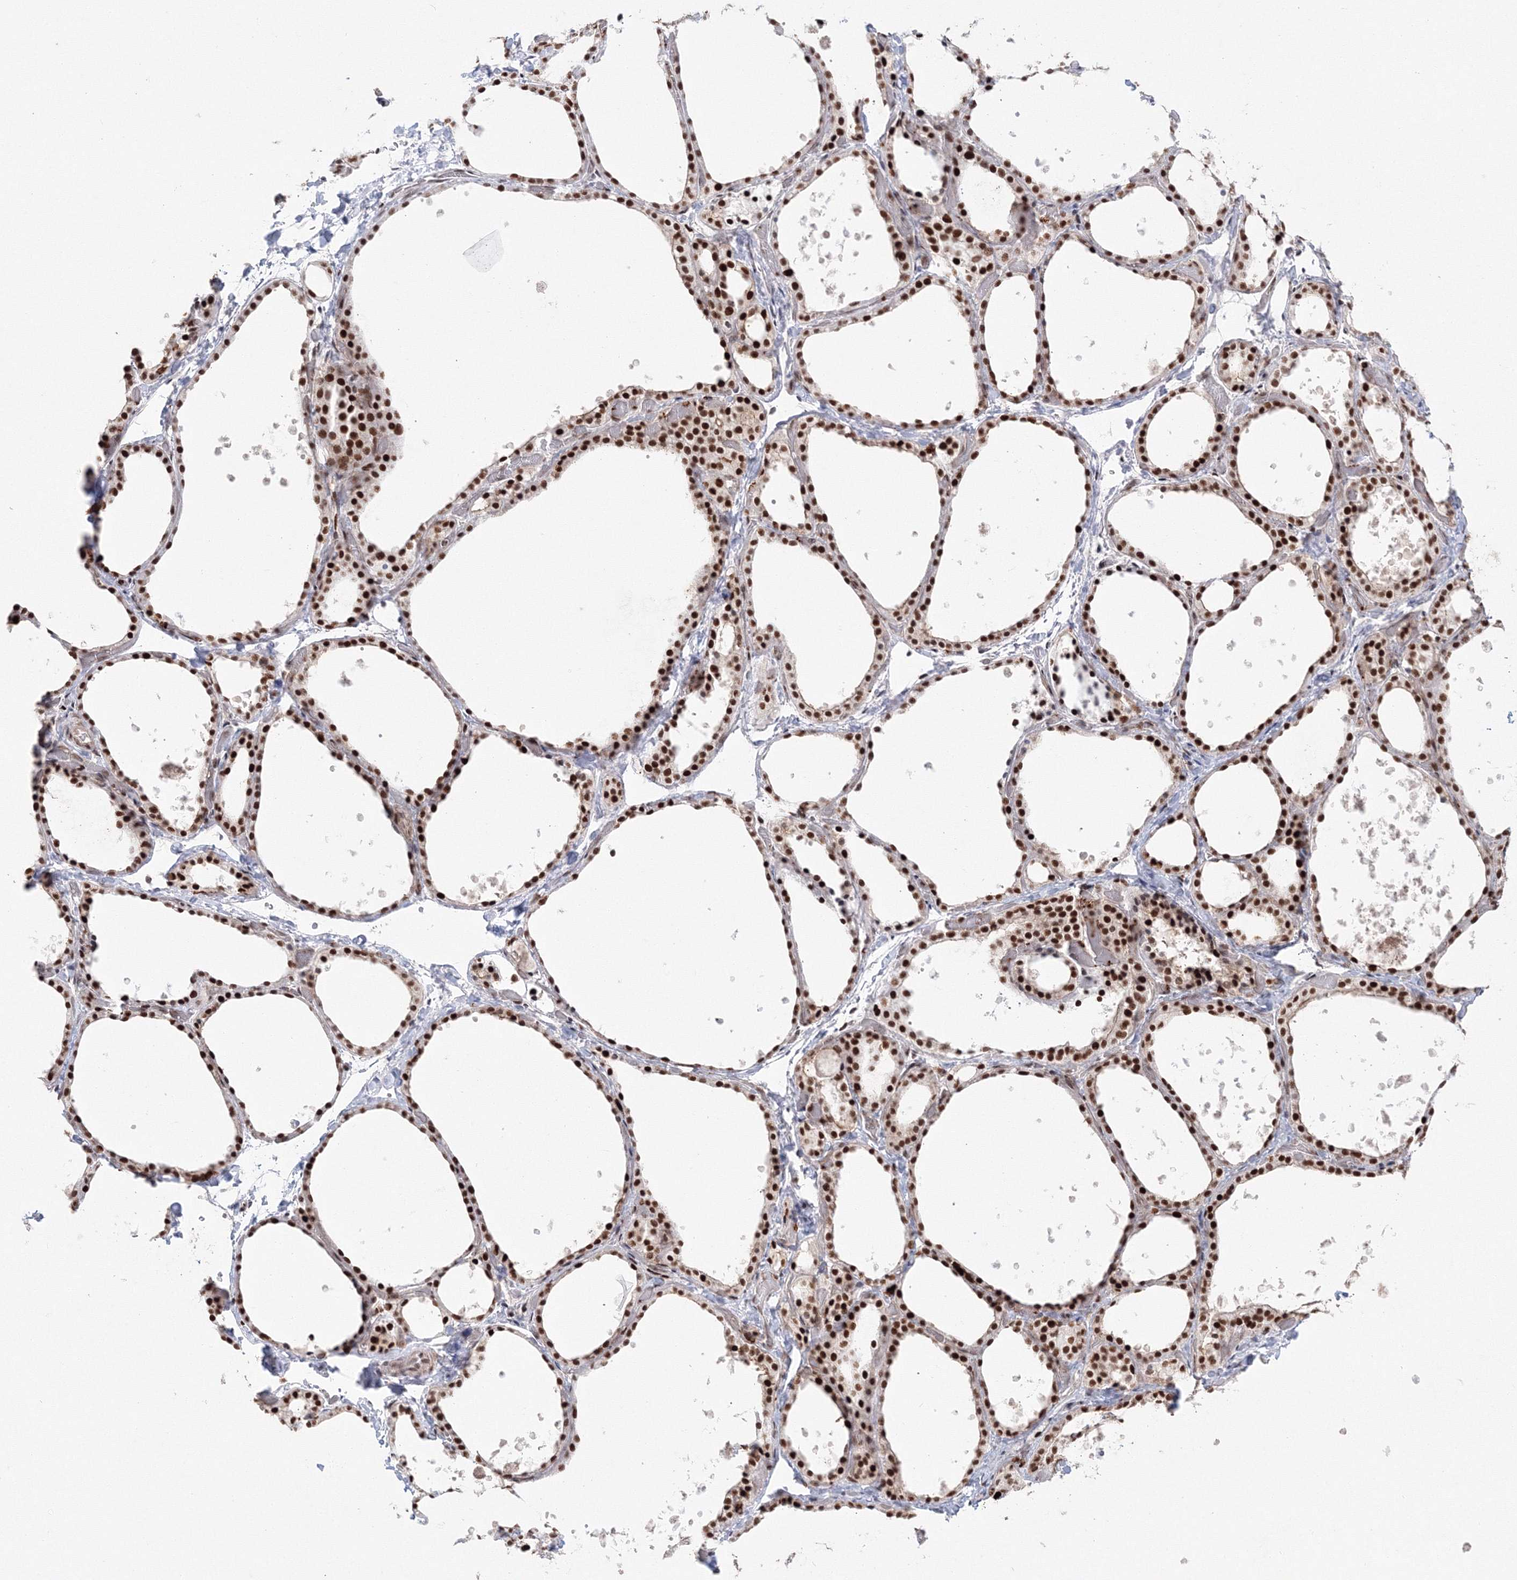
{"staining": {"intensity": "strong", "quantity": ">75%", "location": "nuclear"}, "tissue": "thyroid gland", "cell_type": "Glandular cells", "image_type": "normal", "snomed": [{"axis": "morphology", "description": "Normal tissue, NOS"}, {"axis": "topography", "description": "Thyroid gland"}], "caption": "Immunohistochemical staining of unremarkable human thyroid gland reveals strong nuclear protein positivity in approximately >75% of glandular cells. Using DAB (brown) and hematoxylin (blue) stains, captured at high magnification using brightfield microscopy.", "gene": "LIG1", "patient": {"sex": "female", "age": 44}}